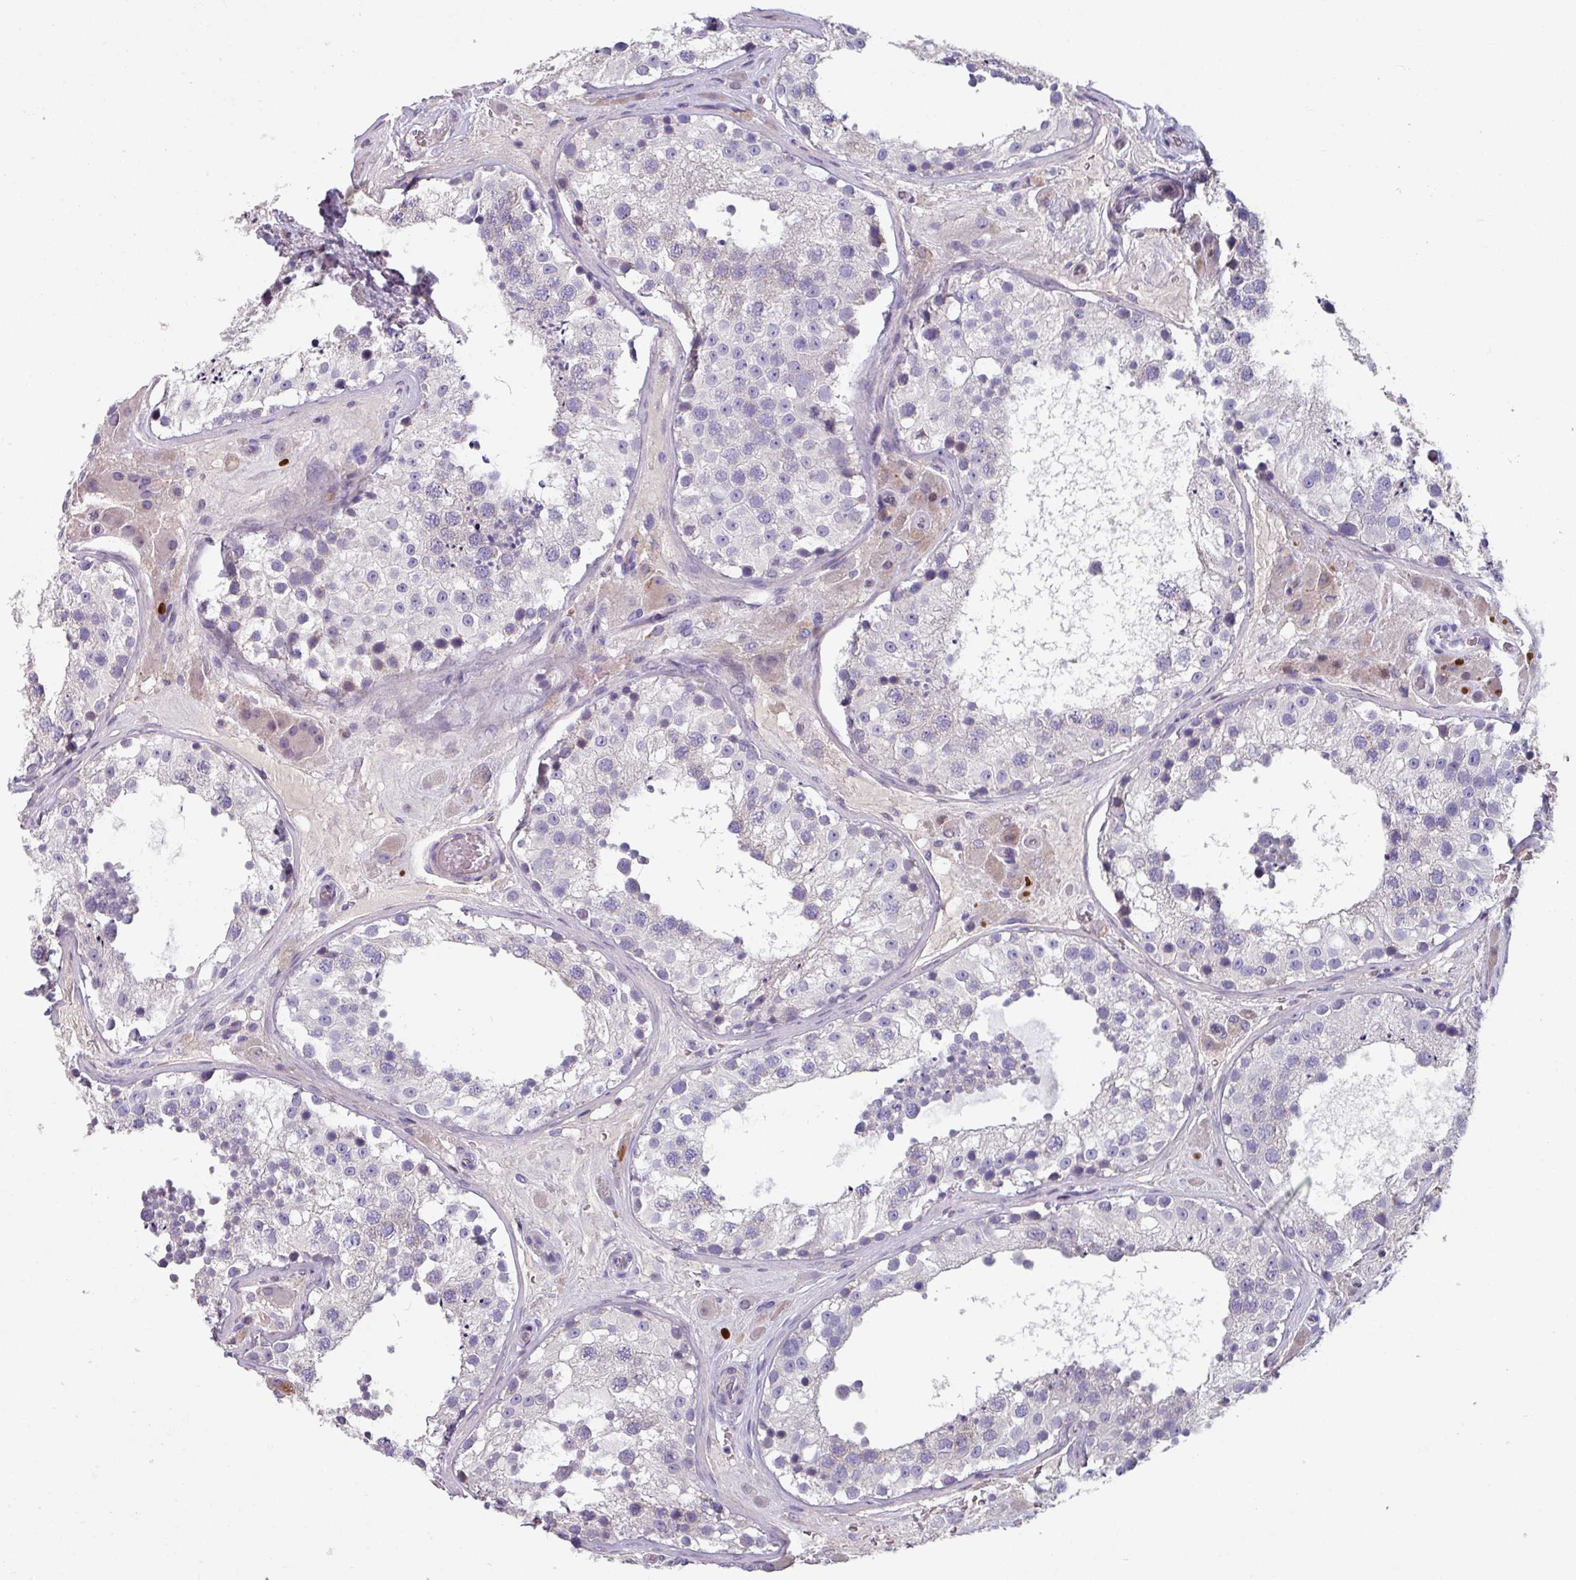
{"staining": {"intensity": "negative", "quantity": "none", "location": "none"}, "tissue": "testis", "cell_type": "Cells in seminiferous ducts", "image_type": "normal", "snomed": [{"axis": "morphology", "description": "Normal tissue, NOS"}, {"axis": "topography", "description": "Testis"}], "caption": "There is no significant positivity in cells in seminiferous ducts of testis.", "gene": "TMEM132A", "patient": {"sex": "male", "age": 26}}